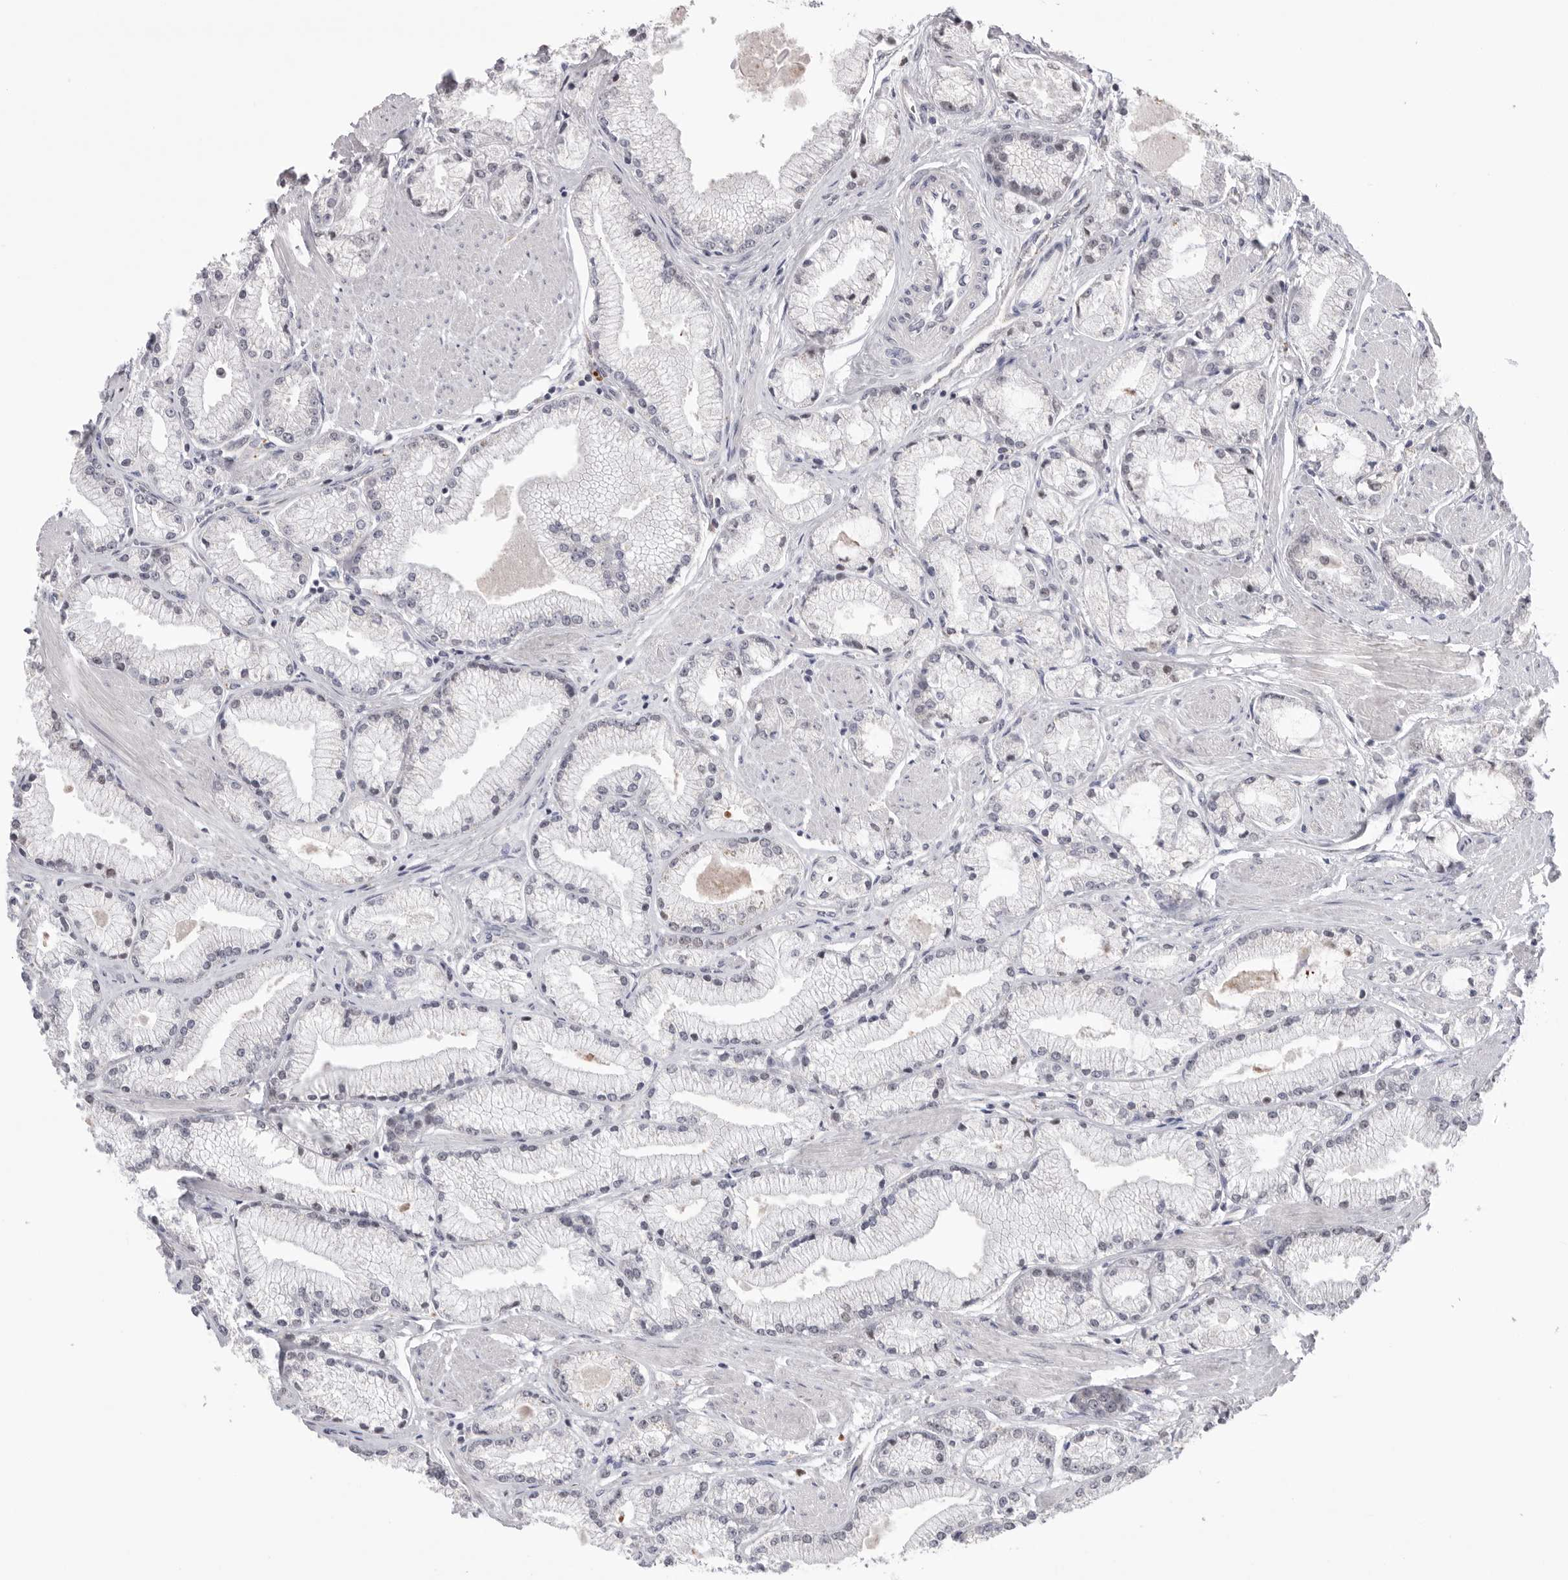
{"staining": {"intensity": "weak", "quantity": "<25%", "location": "nuclear"}, "tissue": "prostate cancer", "cell_type": "Tumor cells", "image_type": "cancer", "snomed": [{"axis": "morphology", "description": "Adenocarcinoma, High grade"}, {"axis": "topography", "description": "Prostate"}], "caption": "Histopathology image shows no significant protein positivity in tumor cells of prostate cancer (adenocarcinoma (high-grade)). Brightfield microscopy of IHC stained with DAB (brown) and hematoxylin (blue), captured at high magnification.", "gene": "BCLAF3", "patient": {"sex": "male", "age": 50}}